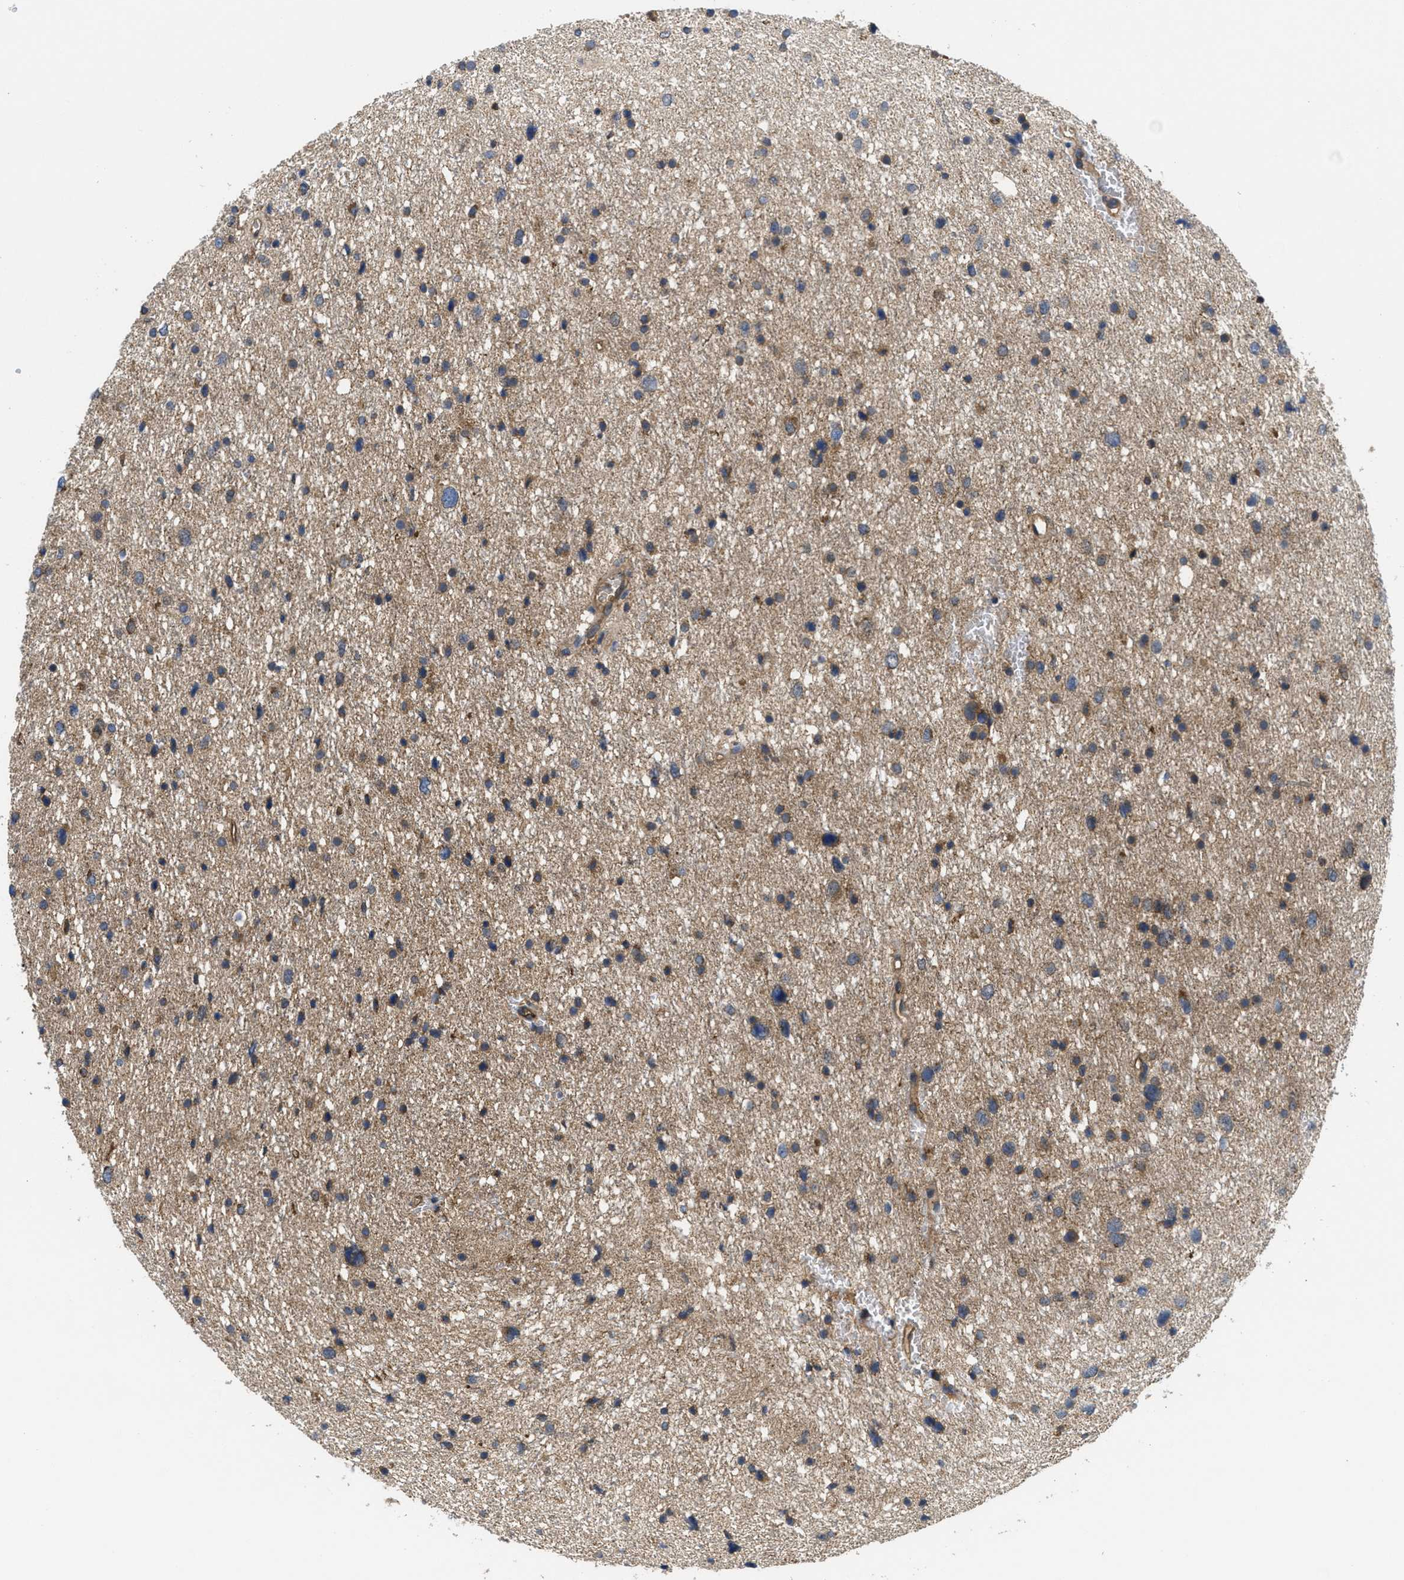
{"staining": {"intensity": "weak", "quantity": "25%-75%", "location": "cytoplasmic/membranous"}, "tissue": "glioma", "cell_type": "Tumor cells", "image_type": "cancer", "snomed": [{"axis": "morphology", "description": "Glioma, malignant, Low grade"}, {"axis": "topography", "description": "Brain"}], "caption": "This photomicrograph shows IHC staining of human malignant low-grade glioma, with low weak cytoplasmic/membranous expression in approximately 25%-75% of tumor cells.", "gene": "GALK1", "patient": {"sex": "female", "age": 37}}